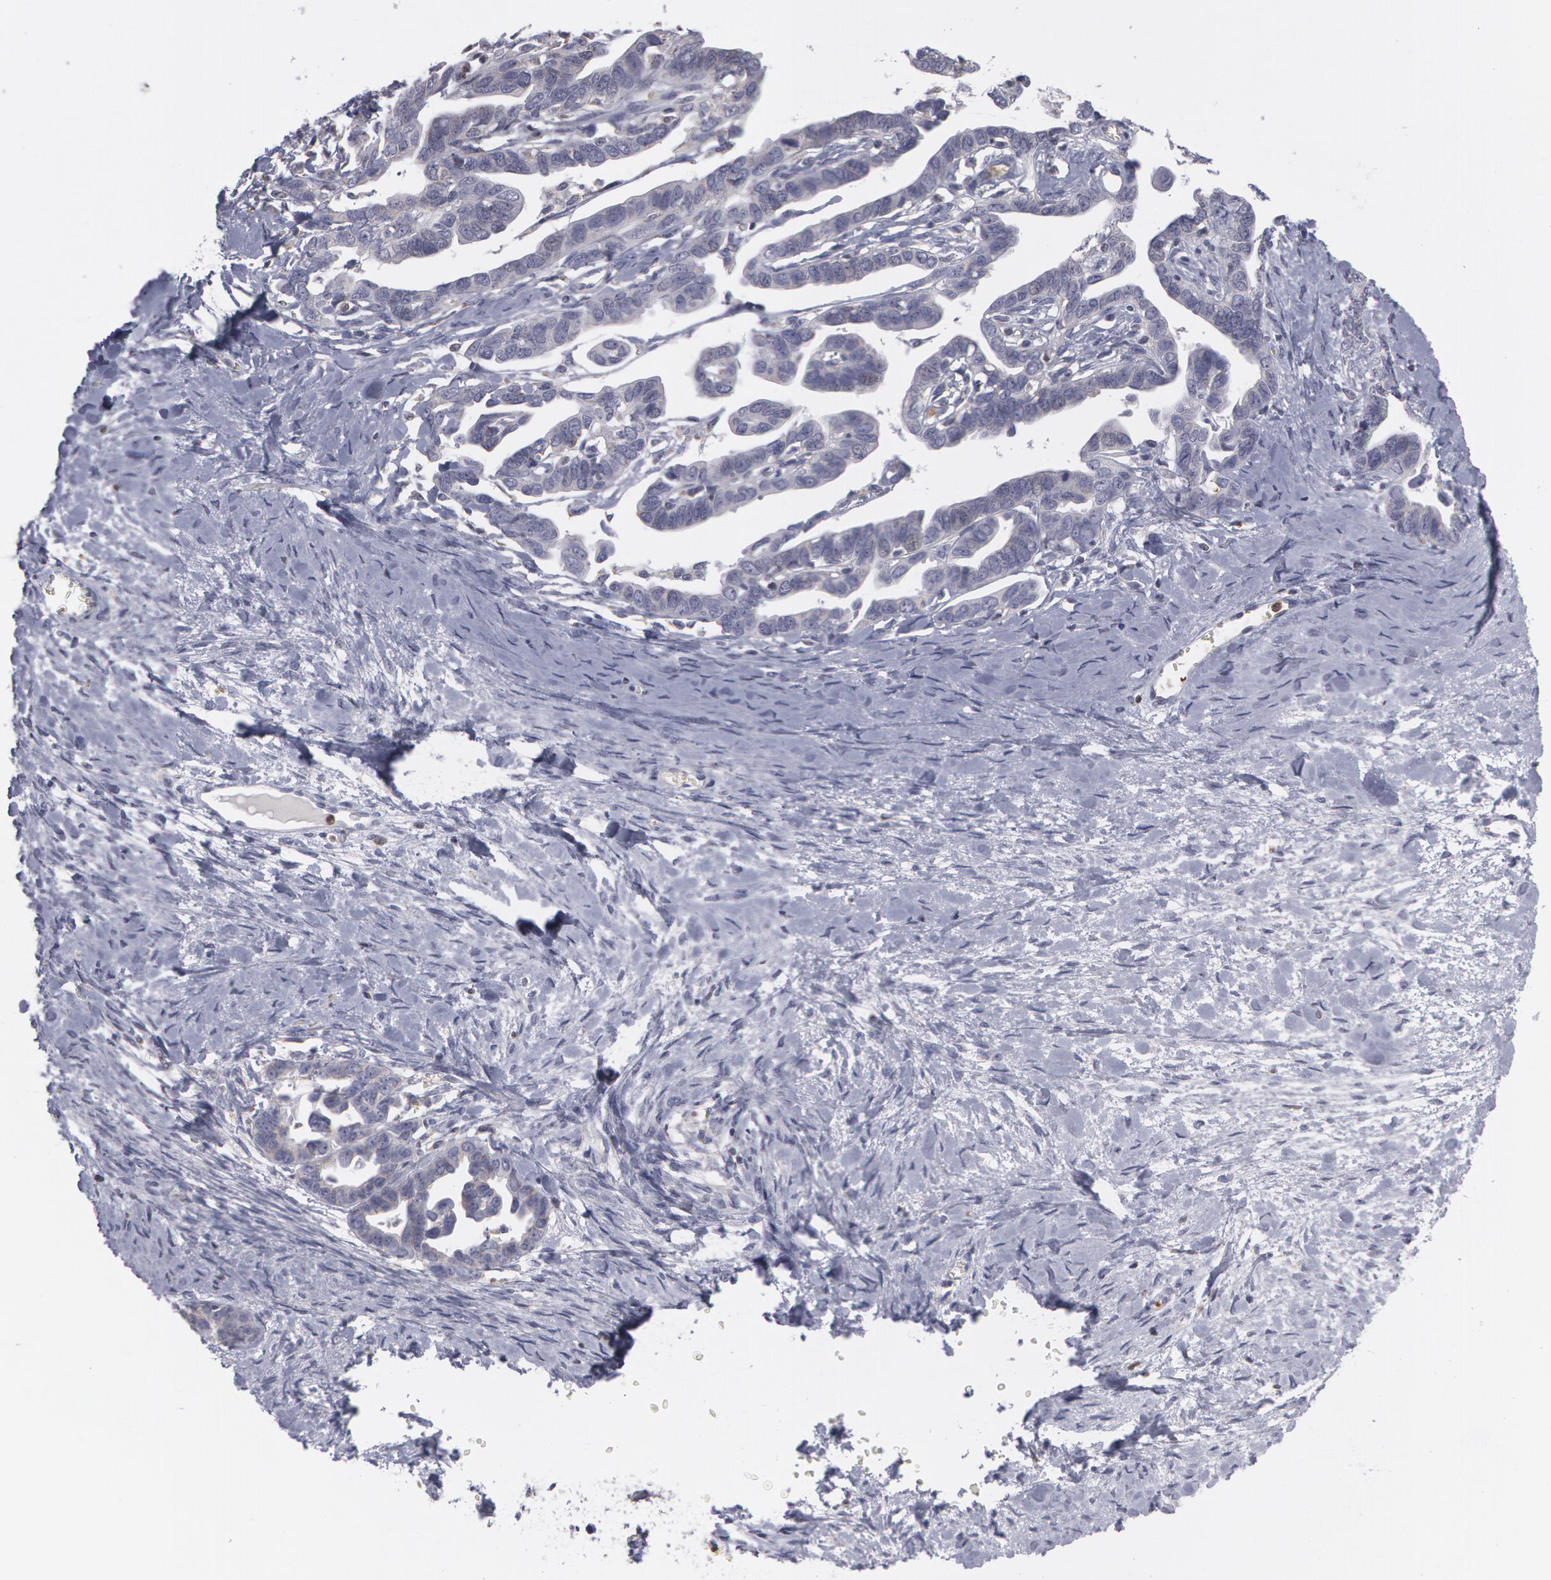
{"staining": {"intensity": "weak", "quantity": "<25%", "location": "cytoplasmic/membranous,nuclear"}, "tissue": "ovarian cancer", "cell_type": "Tumor cells", "image_type": "cancer", "snomed": [{"axis": "morphology", "description": "Cystadenocarcinoma, serous, NOS"}, {"axis": "topography", "description": "Ovary"}], "caption": "The IHC histopathology image has no significant positivity in tumor cells of ovarian cancer (serous cystadenocarcinoma) tissue.", "gene": "CAT", "patient": {"sex": "female", "age": 69}}